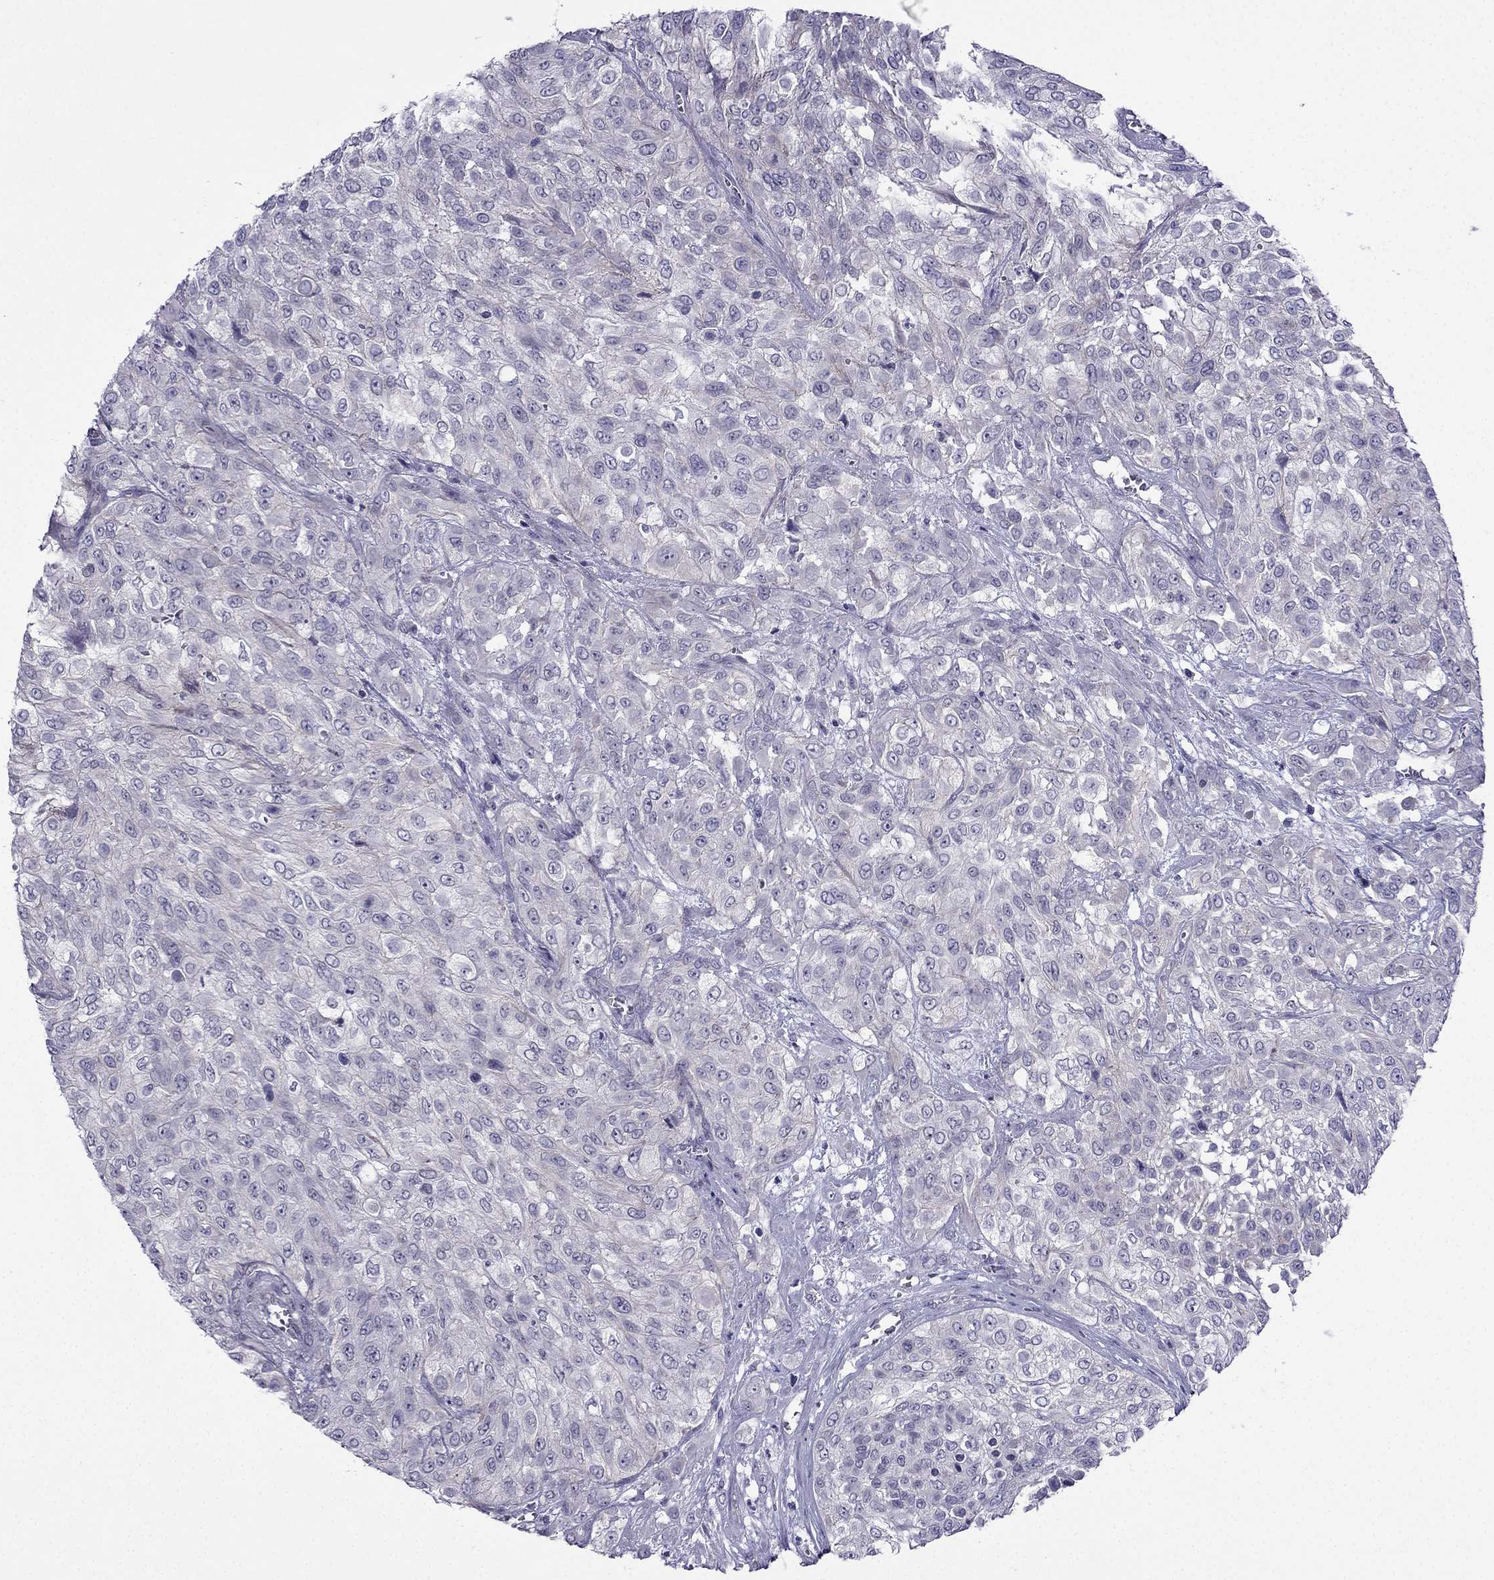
{"staining": {"intensity": "negative", "quantity": "none", "location": "none"}, "tissue": "urothelial cancer", "cell_type": "Tumor cells", "image_type": "cancer", "snomed": [{"axis": "morphology", "description": "Urothelial carcinoma, High grade"}, {"axis": "topography", "description": "Urinary bladder"}], "caption": "IHC photomicrograph of neoplastic tissue: human urothelial carcinoma (high-grade) stained with DAB (3,3'-diaminobenzidine) displays no significant protein staining in tumor cells. The staining was performed using DAB (3,3'-diaminobenzidine) to visualize the protein expression in brown, while the nuclei were stained in blue with hematoxylin (Magnification: 20x).", "gene": "POM121L12", "patient": {"sex": "male", "age": 57}}